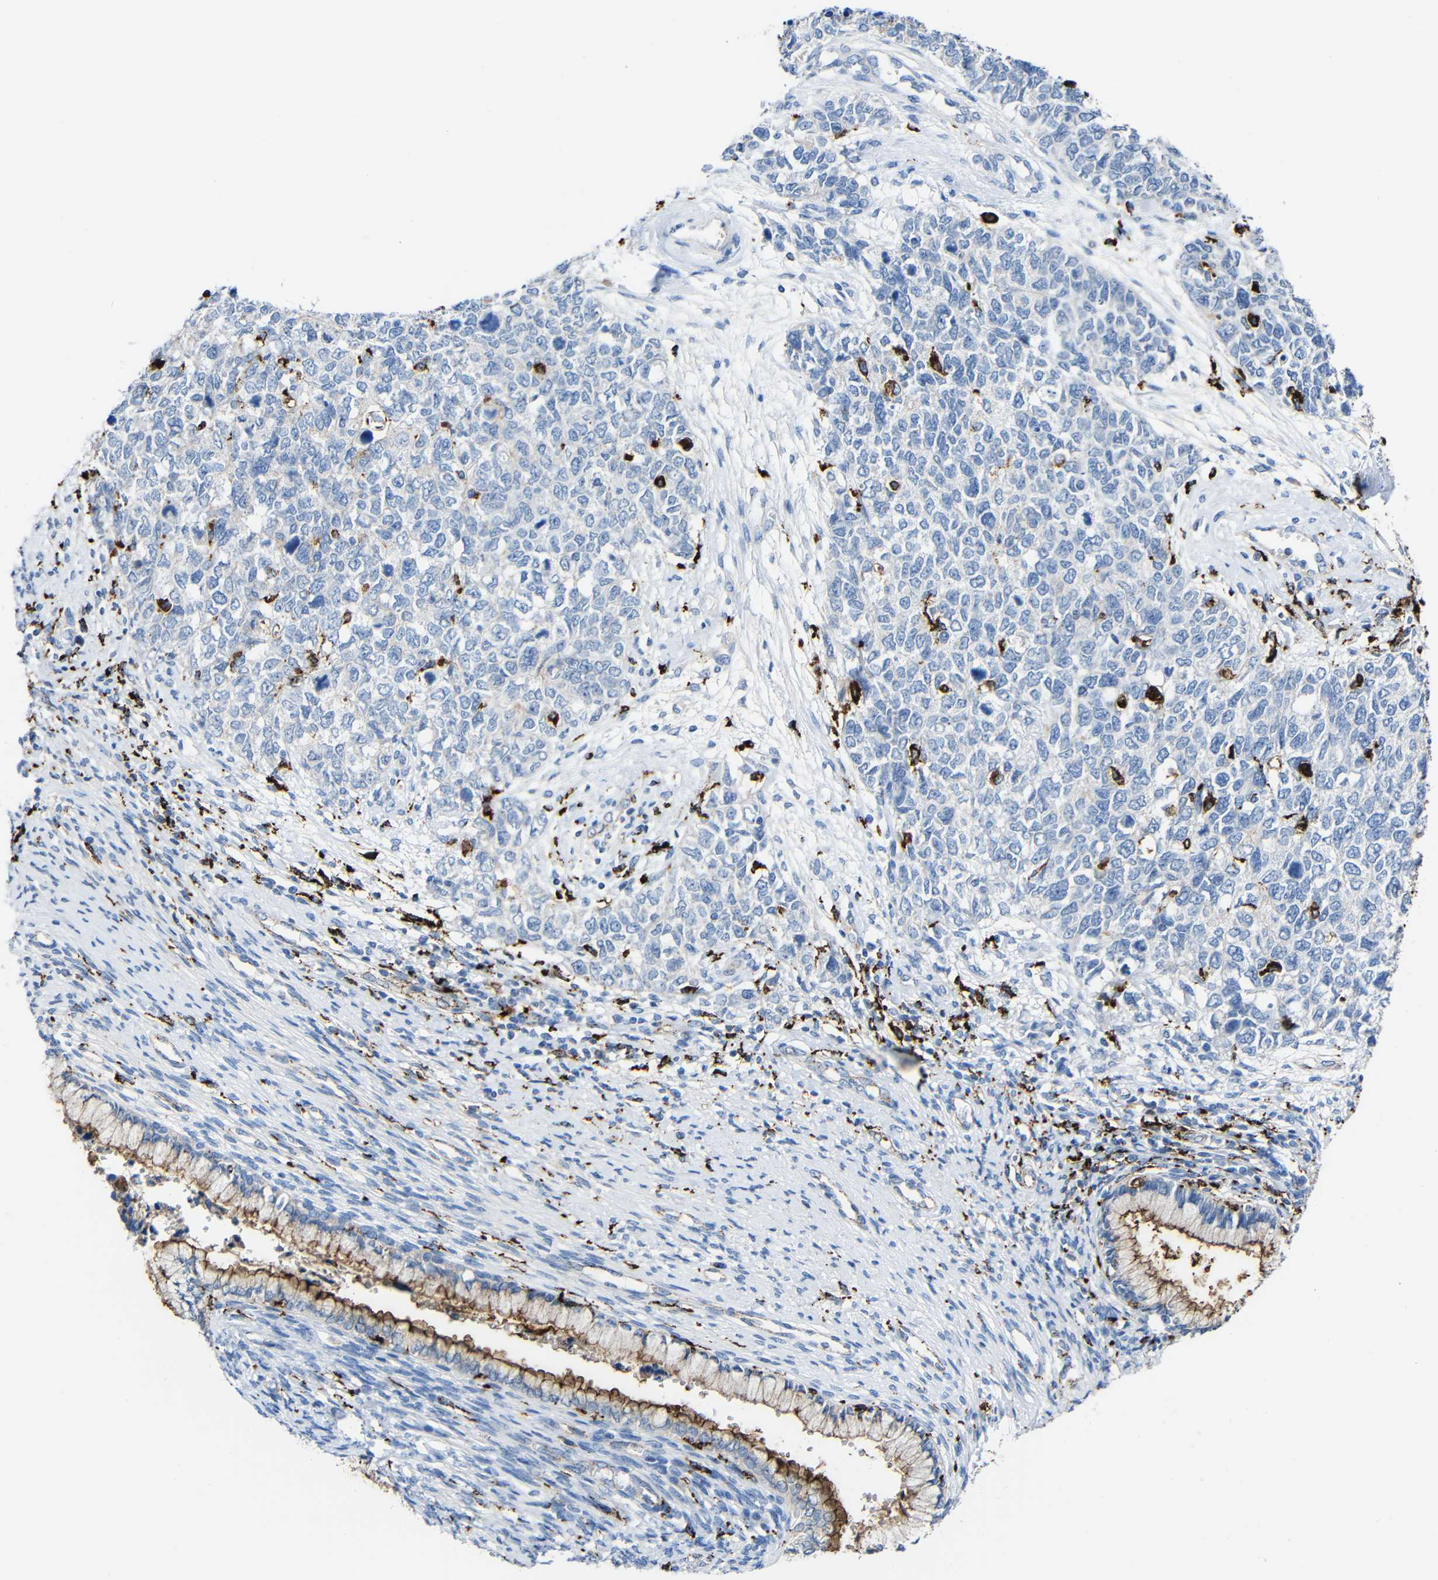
{"staining": {"intensity": "negative", "quantity": "none", "location": "none"}, "tissue": "cervical cancer", "cell_type": "Tumor cells", "image_type": "cancer", "snomed": [{"axis": "morphology", "description": "Squamous cell carcinoma, NOS"}, {"axis": "topography", "description": "Cervix"}], "caption": "Immunohistochemical staining of cervical cancer shows no significant staining in tumor cells.", "gene": "HLA-DMA", "patient": {"sex": "female", "age": 63}}